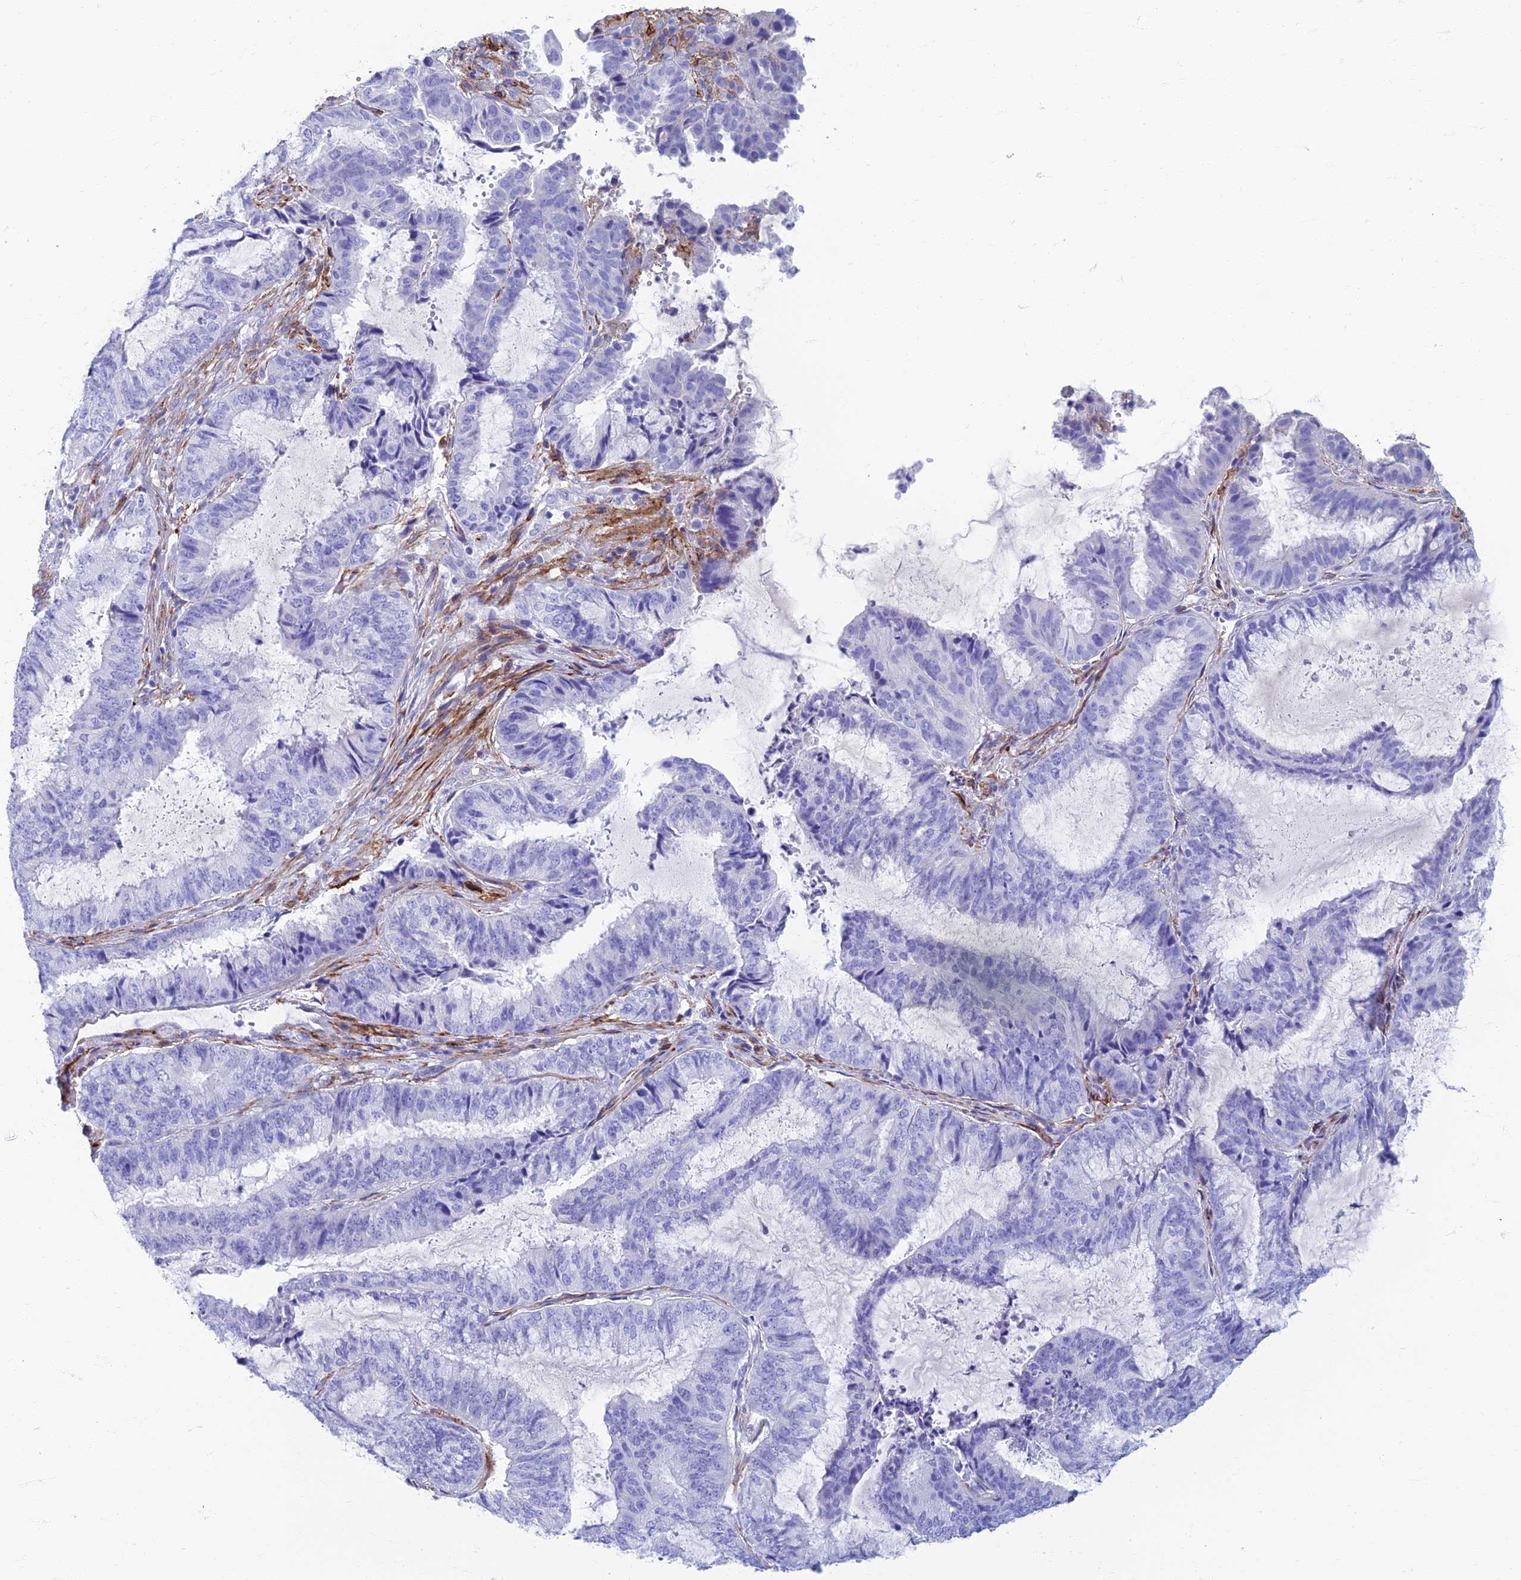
{"staining": {"intensity": "negative", "quantity": "none", "location": "none"}, "tissue": "endometrial cancer", "cell_type": "Tumor cells", "image_type": "cancer", "snomed": [{"axis": "morphology", "description": "Adenocarcinoma, NOS"}, {"axis": "topography", "description": "Endometrium"}], "caption": "Tumor cells show no significant positivity in adenocarcinoma (endometrial). (IHC, brightfield microscopy, high magnification).", "gene": "ETFRF1", "patient": {"sex": "female", "age": 51}}